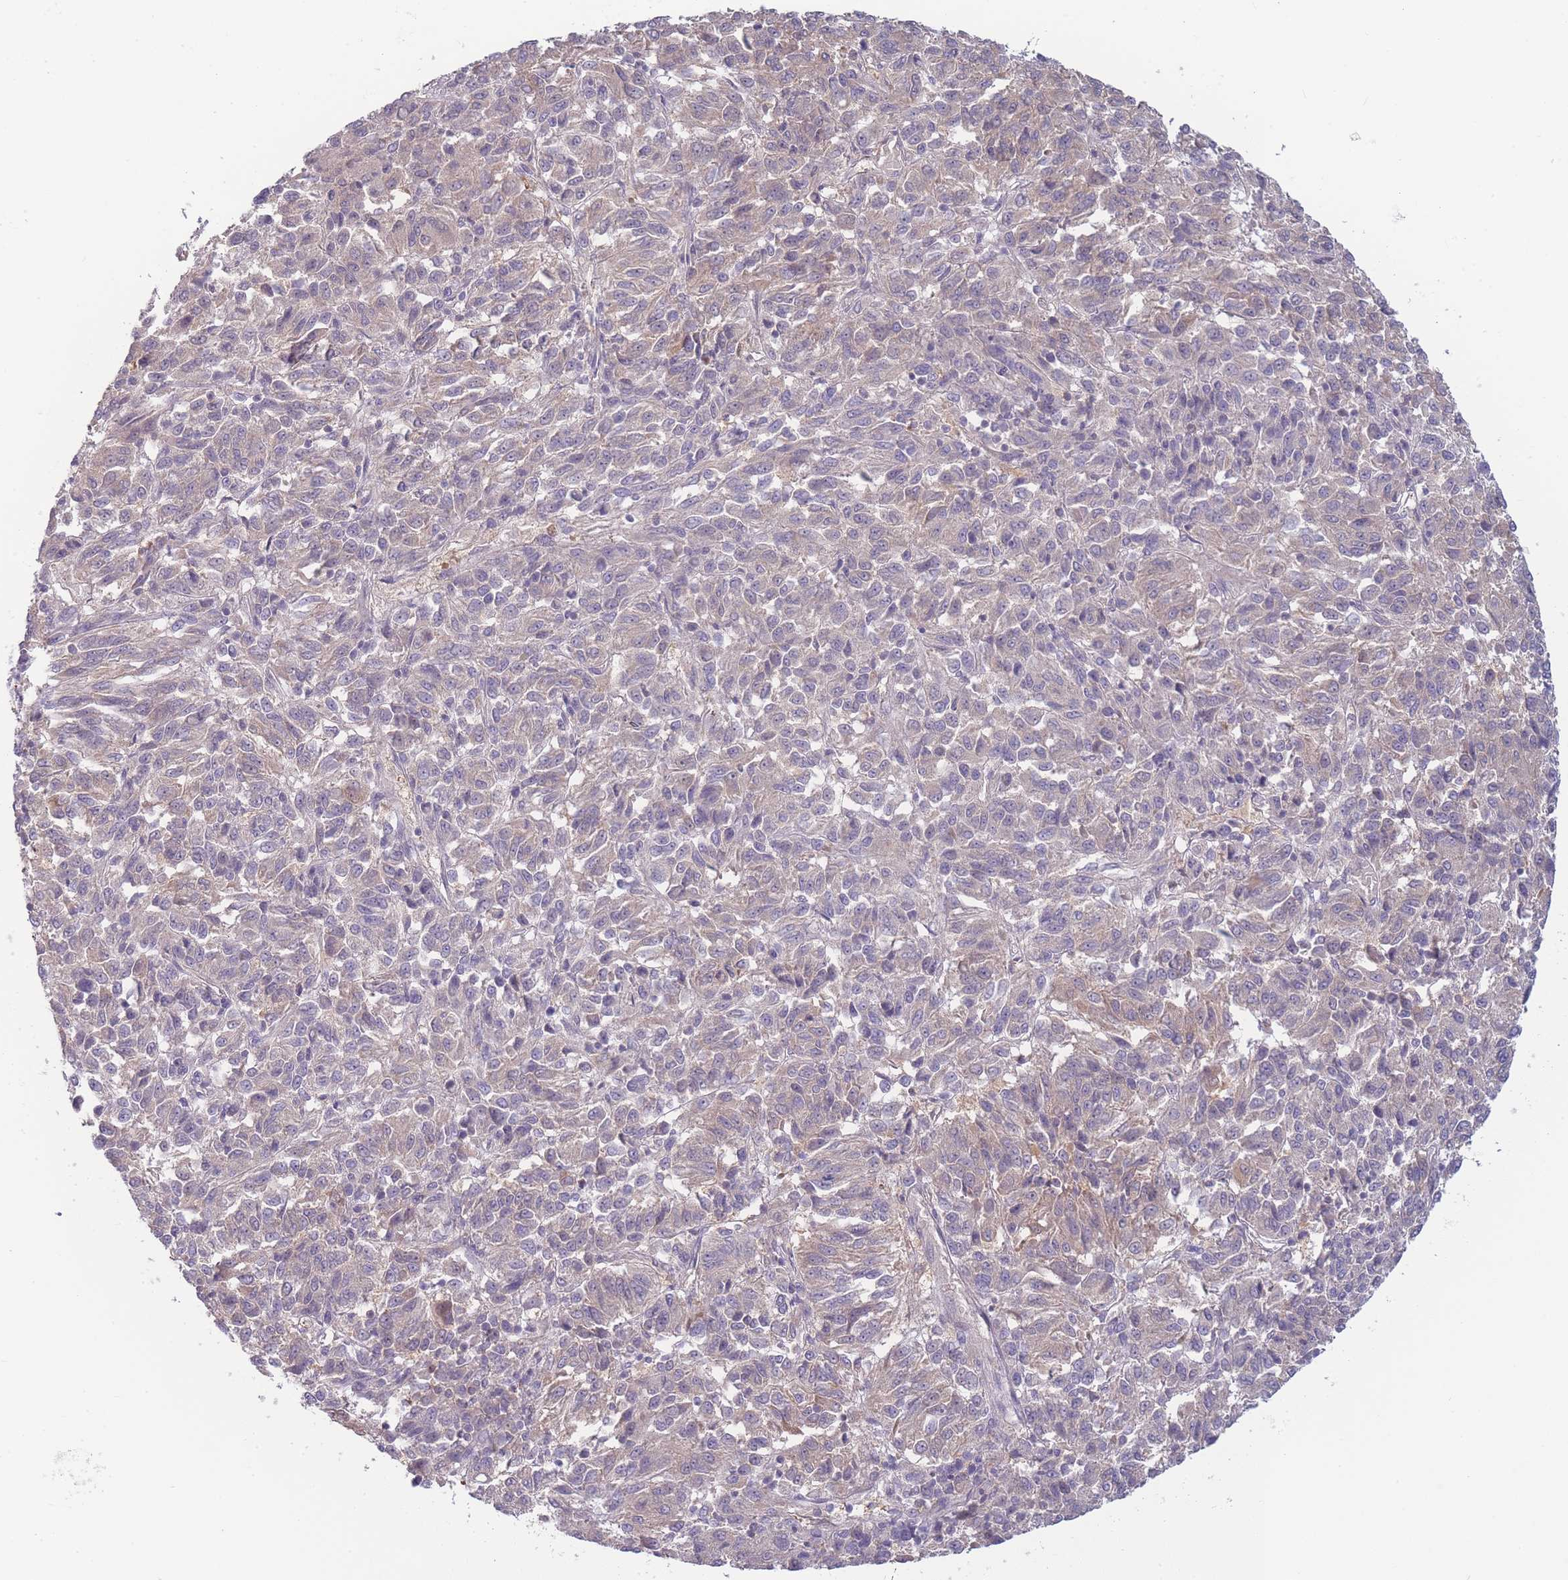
{"staining": {"intensity": "weak", "quantity": "<25%", "location": "cytoplasmic/membranous"}, "tissue": "melanoma", "cell_type": "Tumor cells", "image_type": "cancer", "snomed": [{"axis": "morphology", "description": "Malignant melanoma, Metastatic site"}, {"axis": "topography", "description": "Lung"}], "caption": "A histopathology image of human melanoma is negative for staining in tumor cells.", "gene": "SPHKAP", "patient": {"sex": "male", "age": 64}}